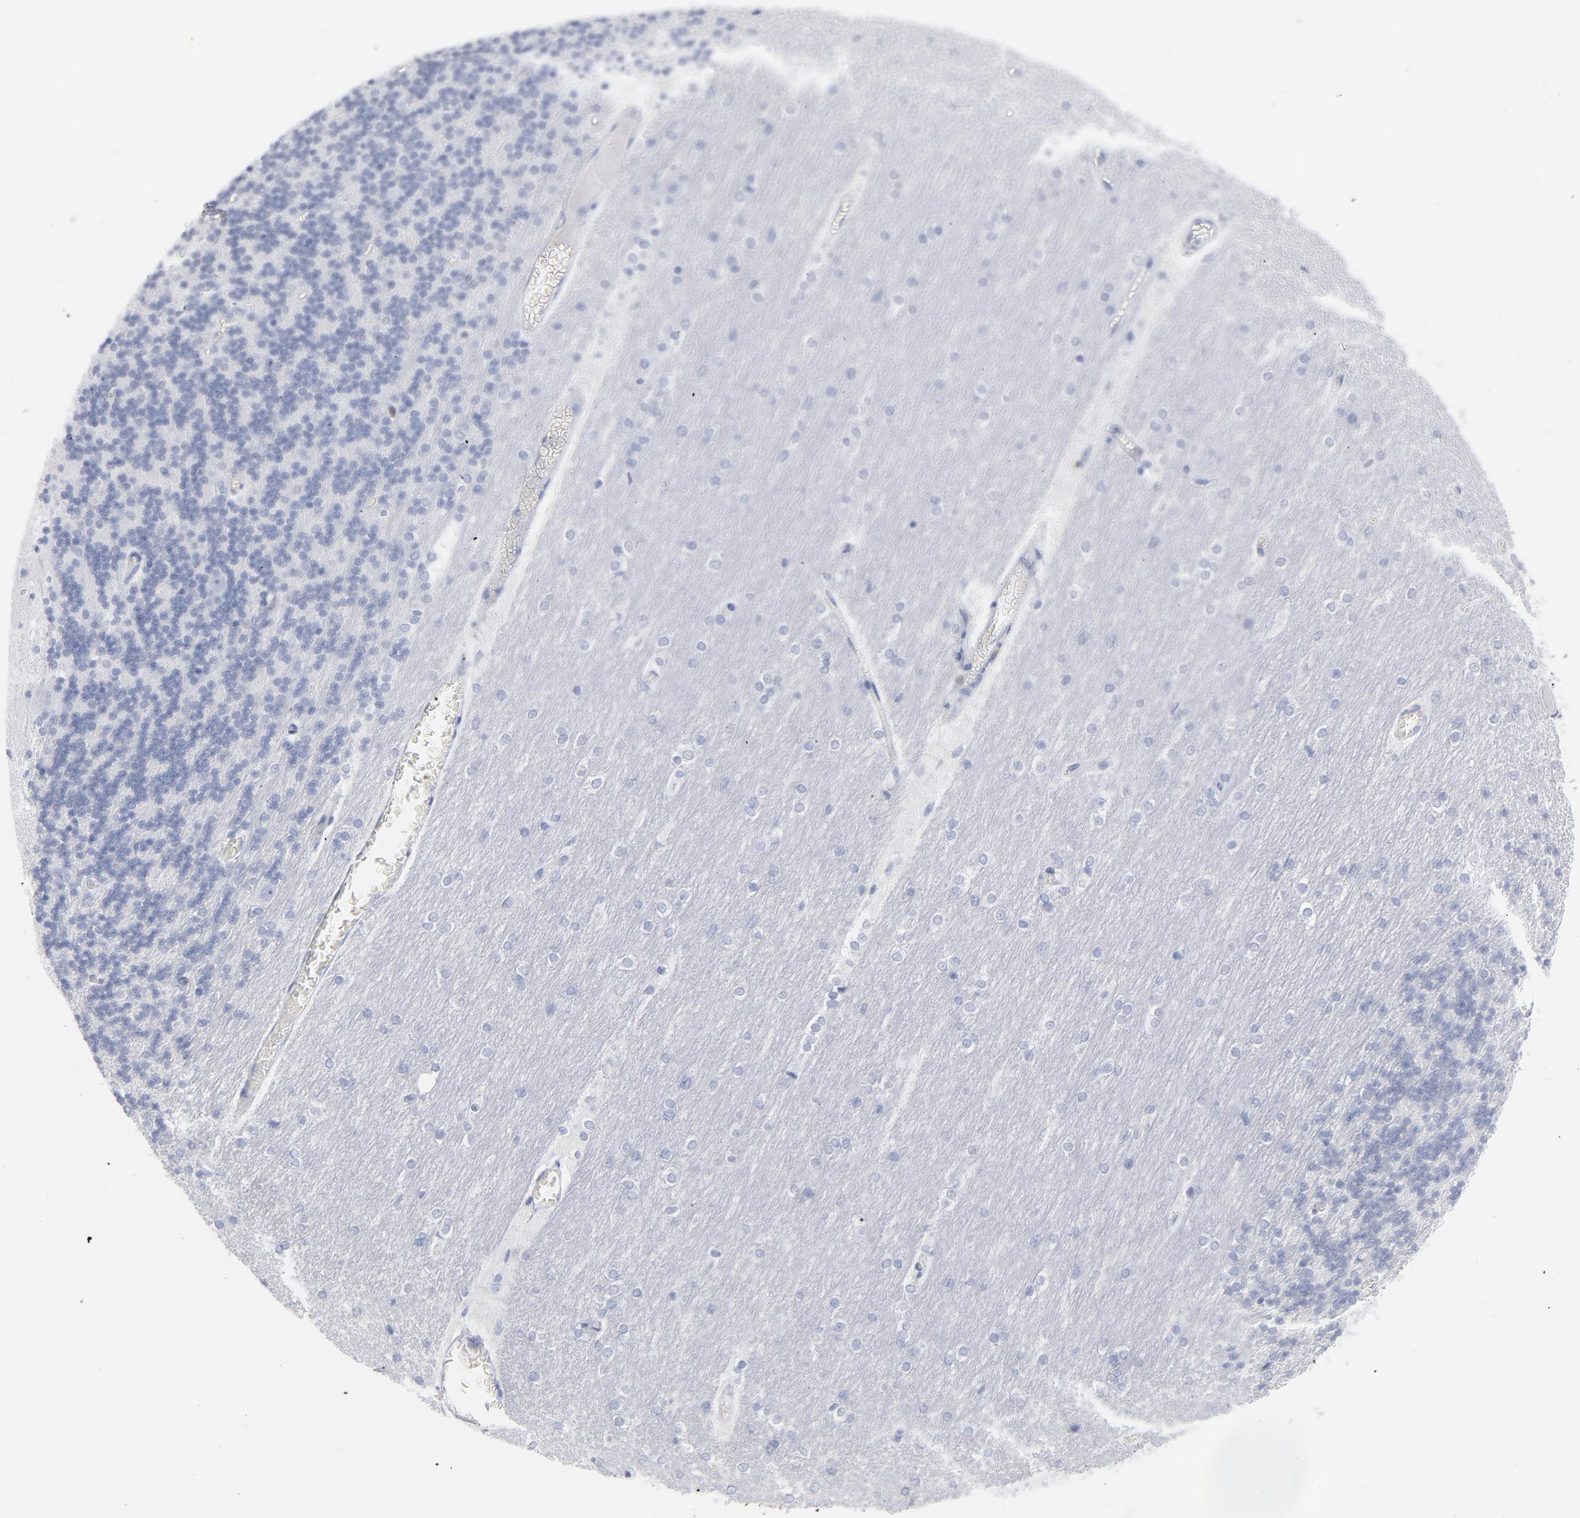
{"staining": {"intensity": "negative", "quantity": "none", "location": "none"}, "tissue": "cerebellum", "cell_type": "Cells in granular layer", "image_type": "normal", "snomed": [{"axis": "morphology", "description": "Normal tissue, NOS"}, {"axis": "topography", "description": "Cerebellum"}], "caption": "Immunohistochemistry (IHC) histopathology image of benign cerebellum: cerebellum stained with DAB (3,3'-diaminobenzidine) exhibits no significant protein positivity in cells in granular layer.", "gene": "P2RY8", "patient": {"sex": "female", "age": 54}}